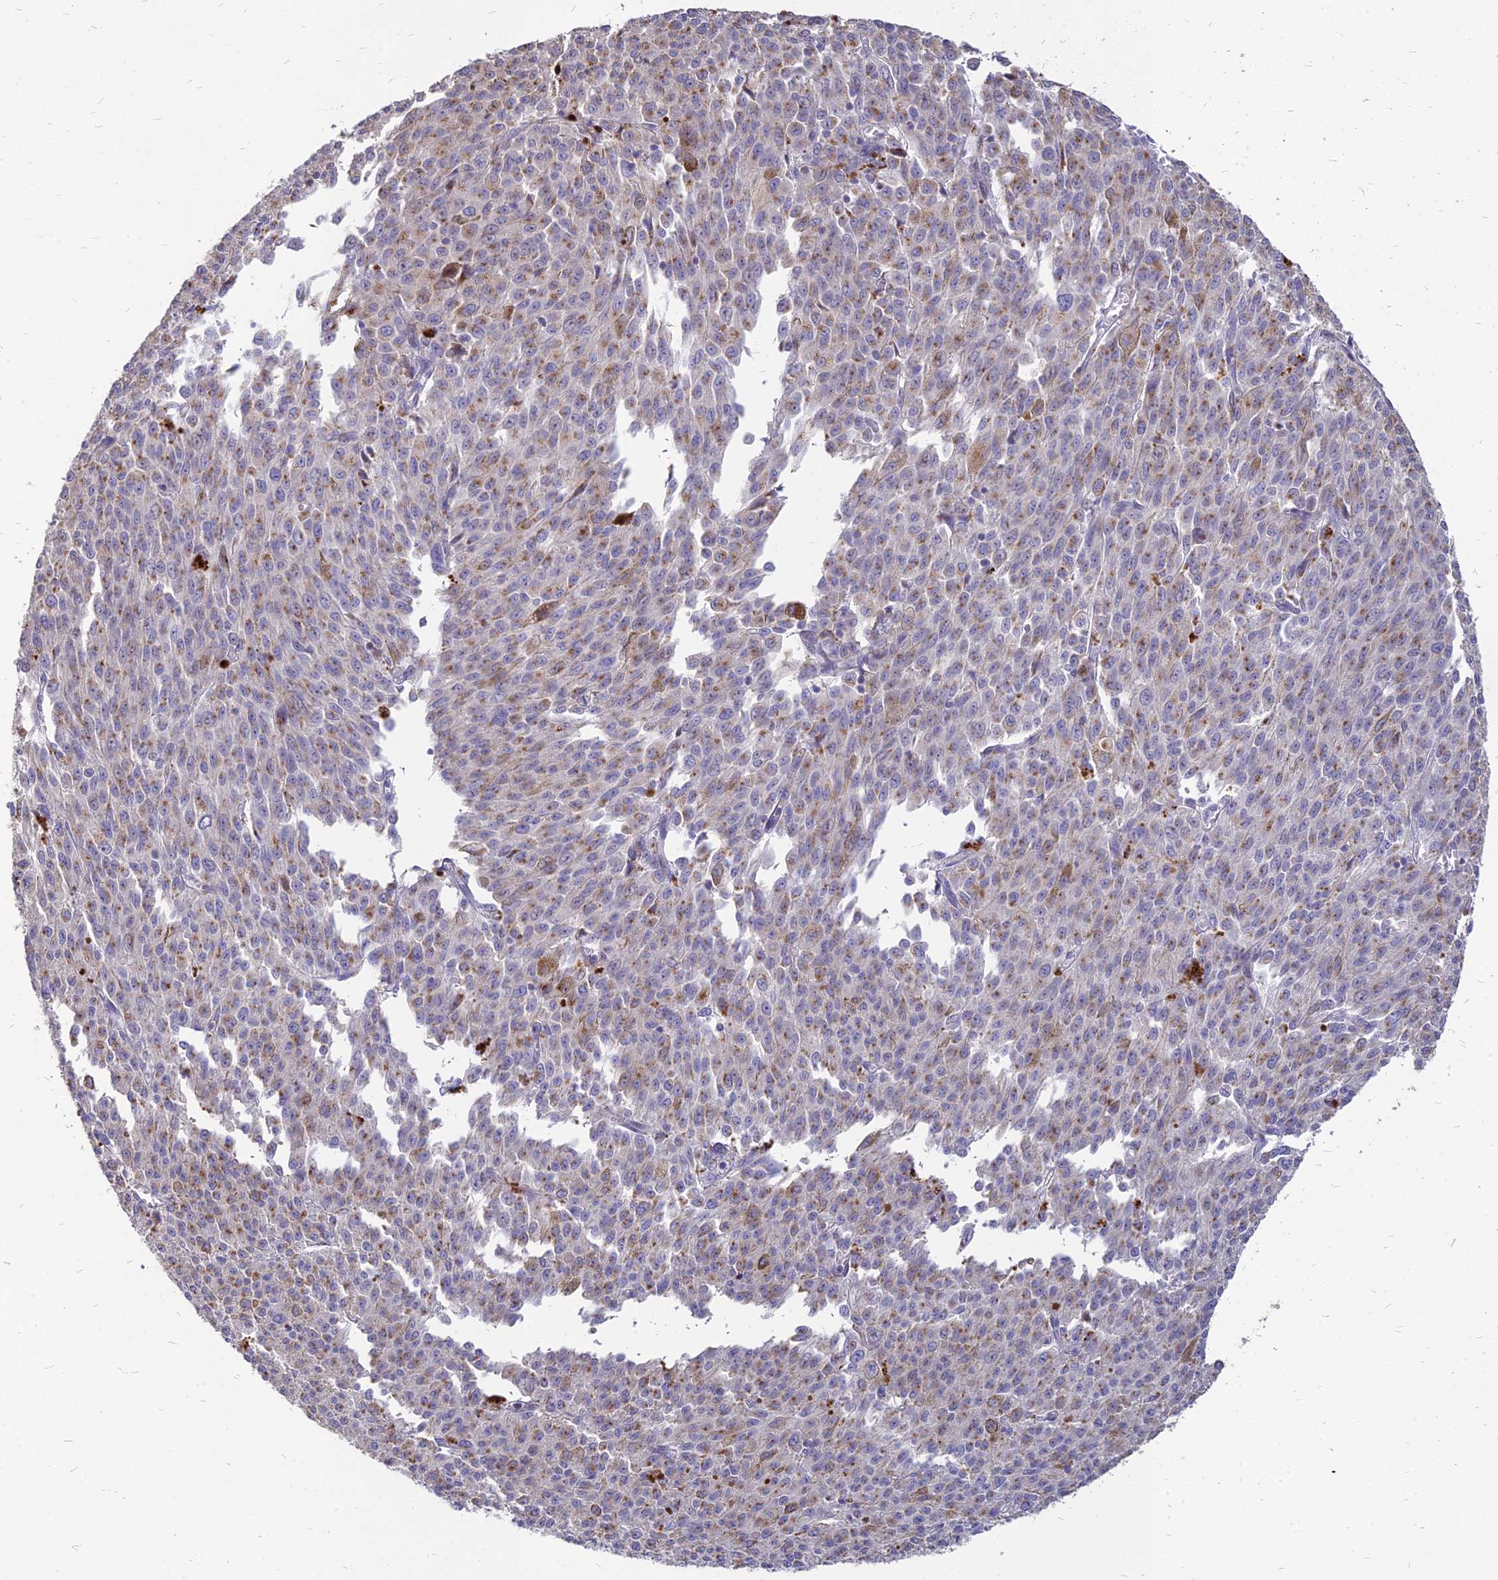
{"staining": {"intensity": "weak", "quantity": ">75%", "location": "cytoplasmic/membranous"}, "tissue": "melanoma", "cell_type": "Tumor cells", "image_type": "cancer", "snomed": [{"axis": "morphology", "description": "Malignant melanoma, NOS"}, {"axis": "topography", "description": "Skin"}], "caption": "Melanoma stained with a protein marker reveals weak staining in tumor cells.", "gene": "ST3GAL6", "patient": {"sex": "female", "age": 52}}